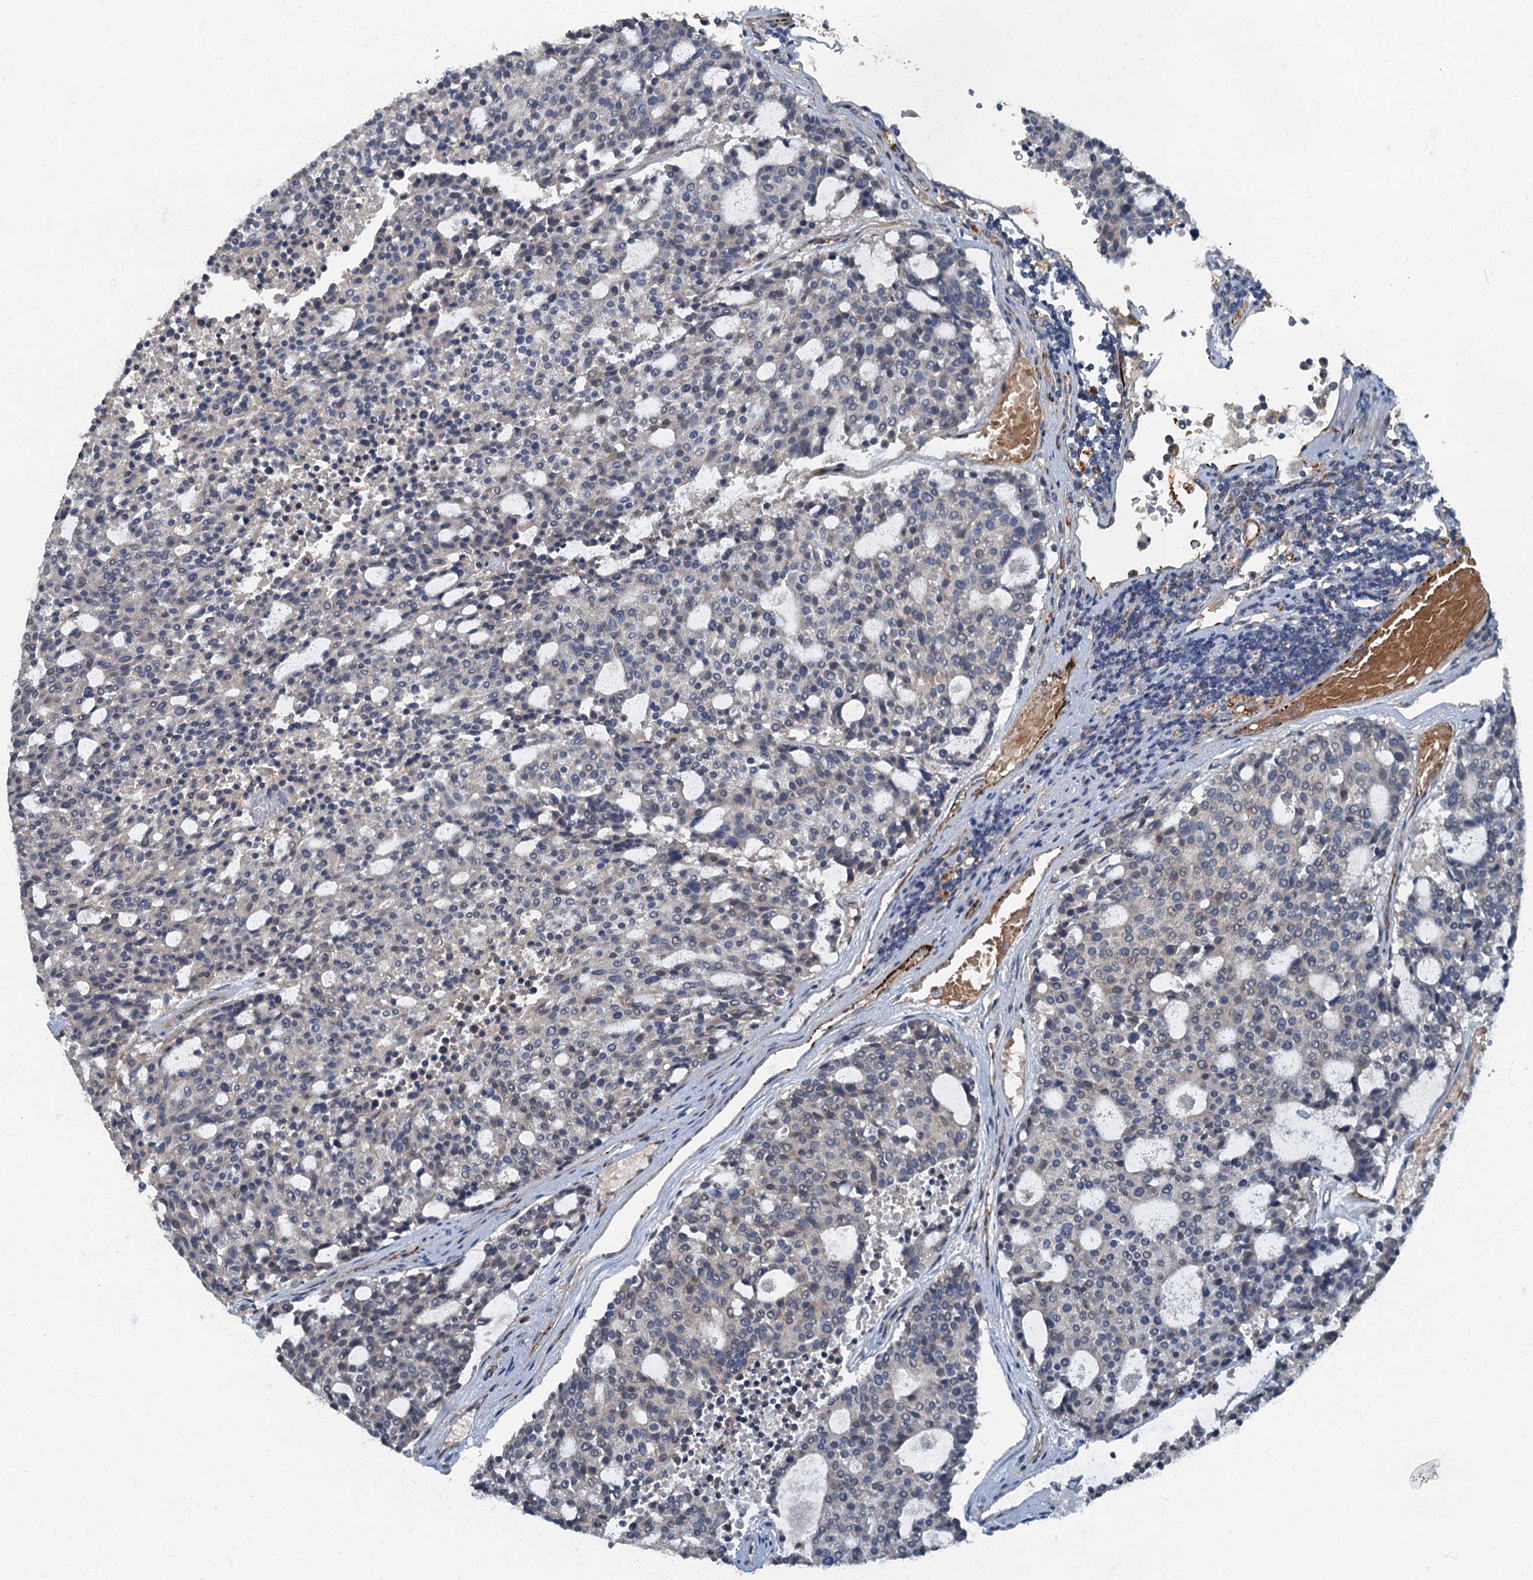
{"staining": {"intensity": "negative", "quantity": "none", "location": "none"}, "tissue": "carcinoid", "cell_type": "Tumor cells", "image_type": "cancer", "snomed": [{"axis": "morphology", "description": "Carcinoid, malignant, NOS"}, {"axis": "topography", "description": "Pancreas"}], "caption": "IHC photomicrograph of human carcinoid stained for a protein (brown), which demonstrates no positivity in tumor cells.", "gene": "ARL11", "patient": {"sex": "female", "age": 54}}